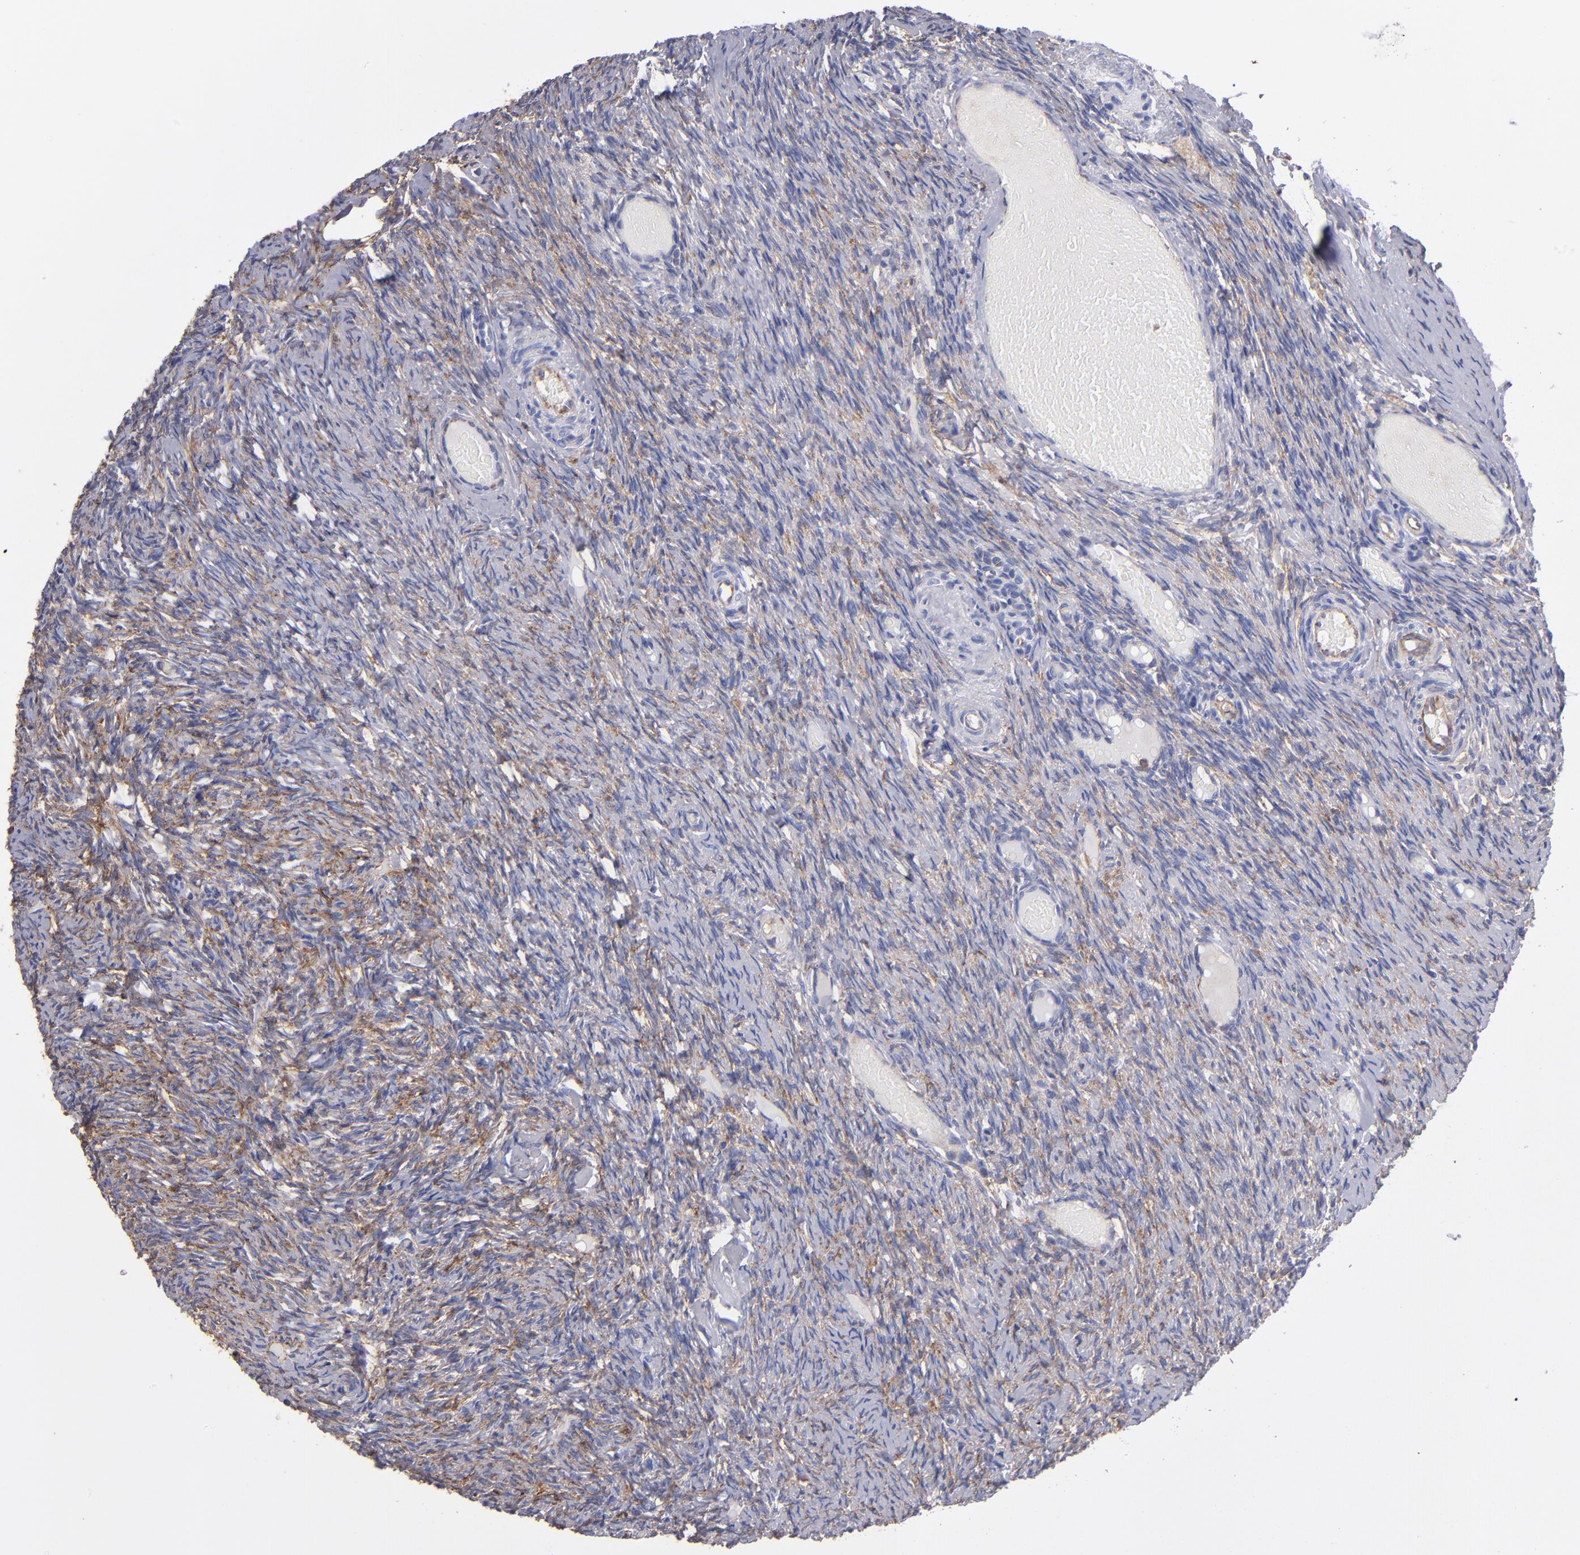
{"staining": {"intensity": "strong", "quantity": ">75%", "location": "cytoplasmic/membranous"}, "tissue": "ovary", "cell_type": "Follicle cells", "image_type": "normal", "snomed": [{"axis": "morphology", "description": "Normal tissue, NOS"}, {"axis": "topography", "description": "Ovary"}], "caption": "Immunohistochemical staining of unremarkable human ovary exhibits >75% levels of strong cytoplasmic/membranous protein positivity in about >75% of follicle cells. (brown staining indicates protein expression, while blue staining denotes nuclei).", "gene": "MVP", "patient": {"sex": "female", "age": 60}}